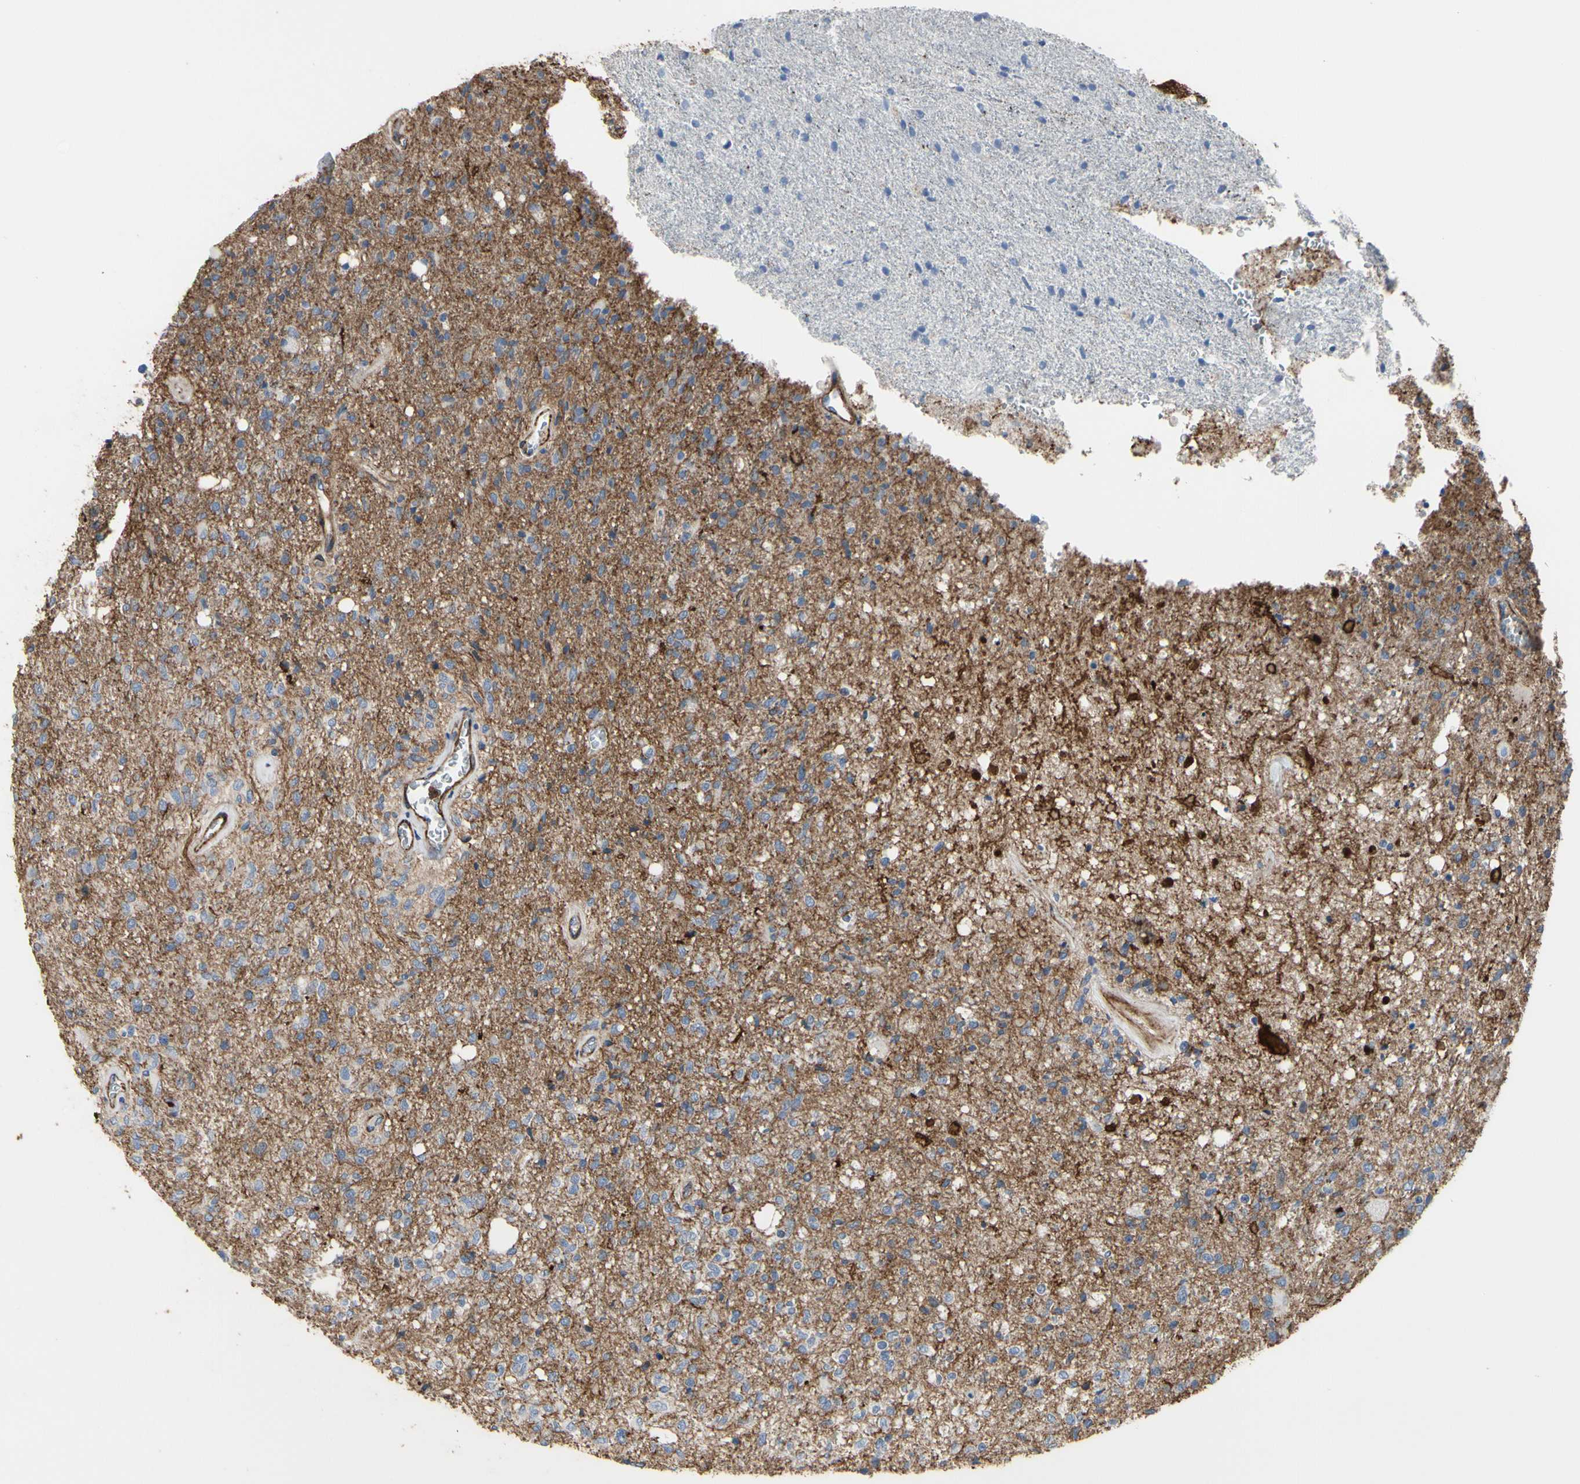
{"staining": {"intensity": "negative", "quantity": "none", "location": "none"}, "tissue": "glioma", "cell_type": "Tumor cells", "image_type": "cancer", "snomed": [{"axis": "morphology", "description": "Normal tissue, NOS"}, {"axis": "morphology", "description": "Glioma, malignant, High grade"}, {"axis": "topography", "description": "Cerebral cortex"}], "caption": "Tumor cells are negative for protein expression in human glioma. (Stains: DAB immunohistochemistry with hematoxylin counter stain, Microscopy: brightfield microscopy at high magnification).", "gene": "ANXA6", "patient": {"sex": "male", "age": 77}}